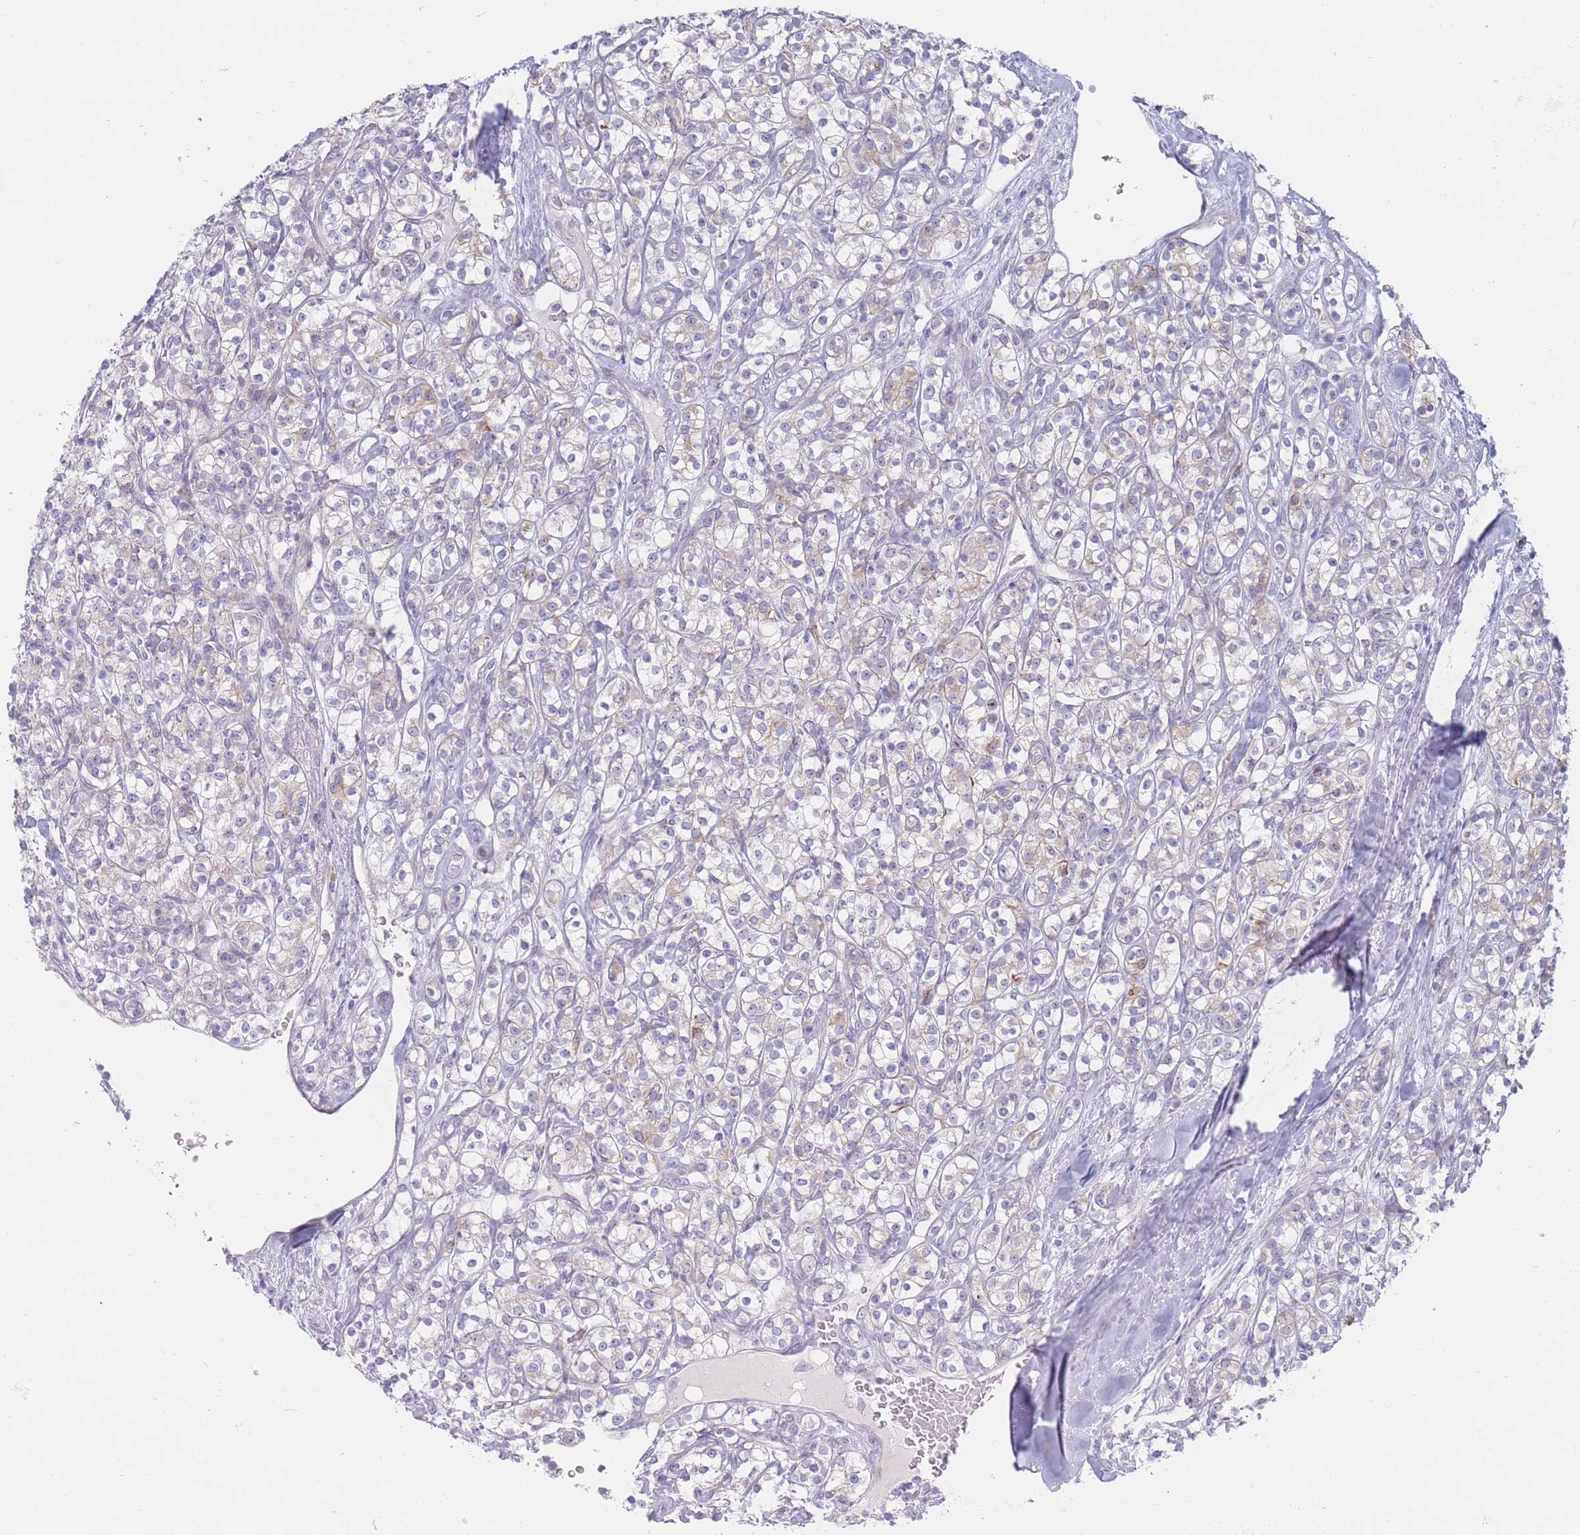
{"staining": {"intensity": "weak", "quantity": "<25%", "location": "cytoplasmic/membranous"}, "tissue": "renal cancer", "cell_type": "Tumor cells", "image_type": "cancer", "snomed": [{"axis": "morphology", "description": "Adenocarcinoma, NOS"}, {"axis": "topography", "description": "Kidney"}], "caption": "An image of adenocarcinoma (renal) stained for a protein displays no brown staining in tumor cells.", "gene": "SPATS1", "patient": {"sex": "male", "age": 77}}